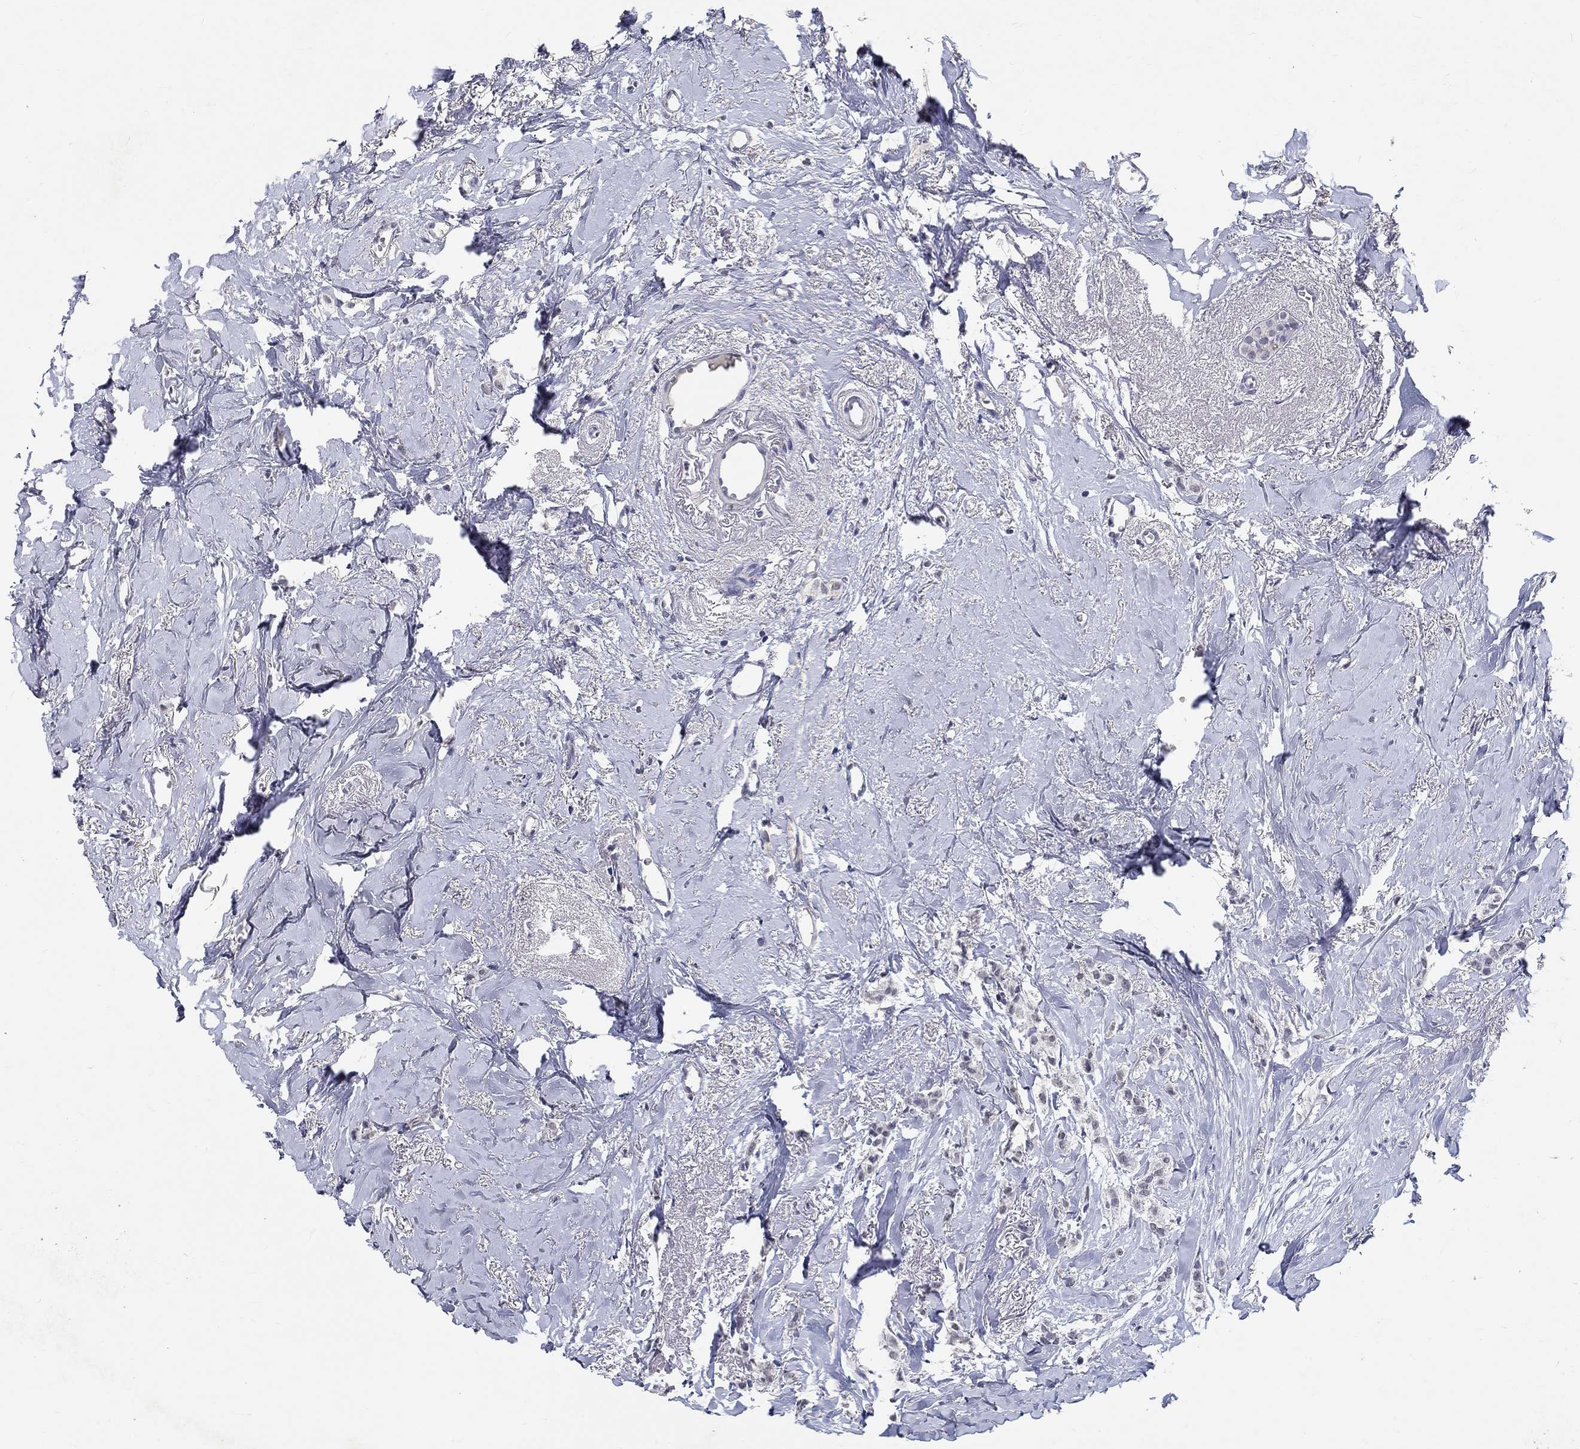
{"staining": {"intensity": "negative", "quantity": "none", "location": "none"}, "tissue": "breast cancer", "cell_type": "Tumor cells", "image_type": "cancer", "snomed": [{"axis": "morphology", "description": "Duct carcinoma"}, {"axis": "topography", "description": "Breast"}], "caption": "Immunohistochemical staining of human breast cancer (infiltrating ductal carcinoma) shows no significant expression in tumor cells. (Brightfield microscopy of DAB IHC at high magnification).", "gene": "GRIN1", "patient": {"sex": "female", "age": 85}}